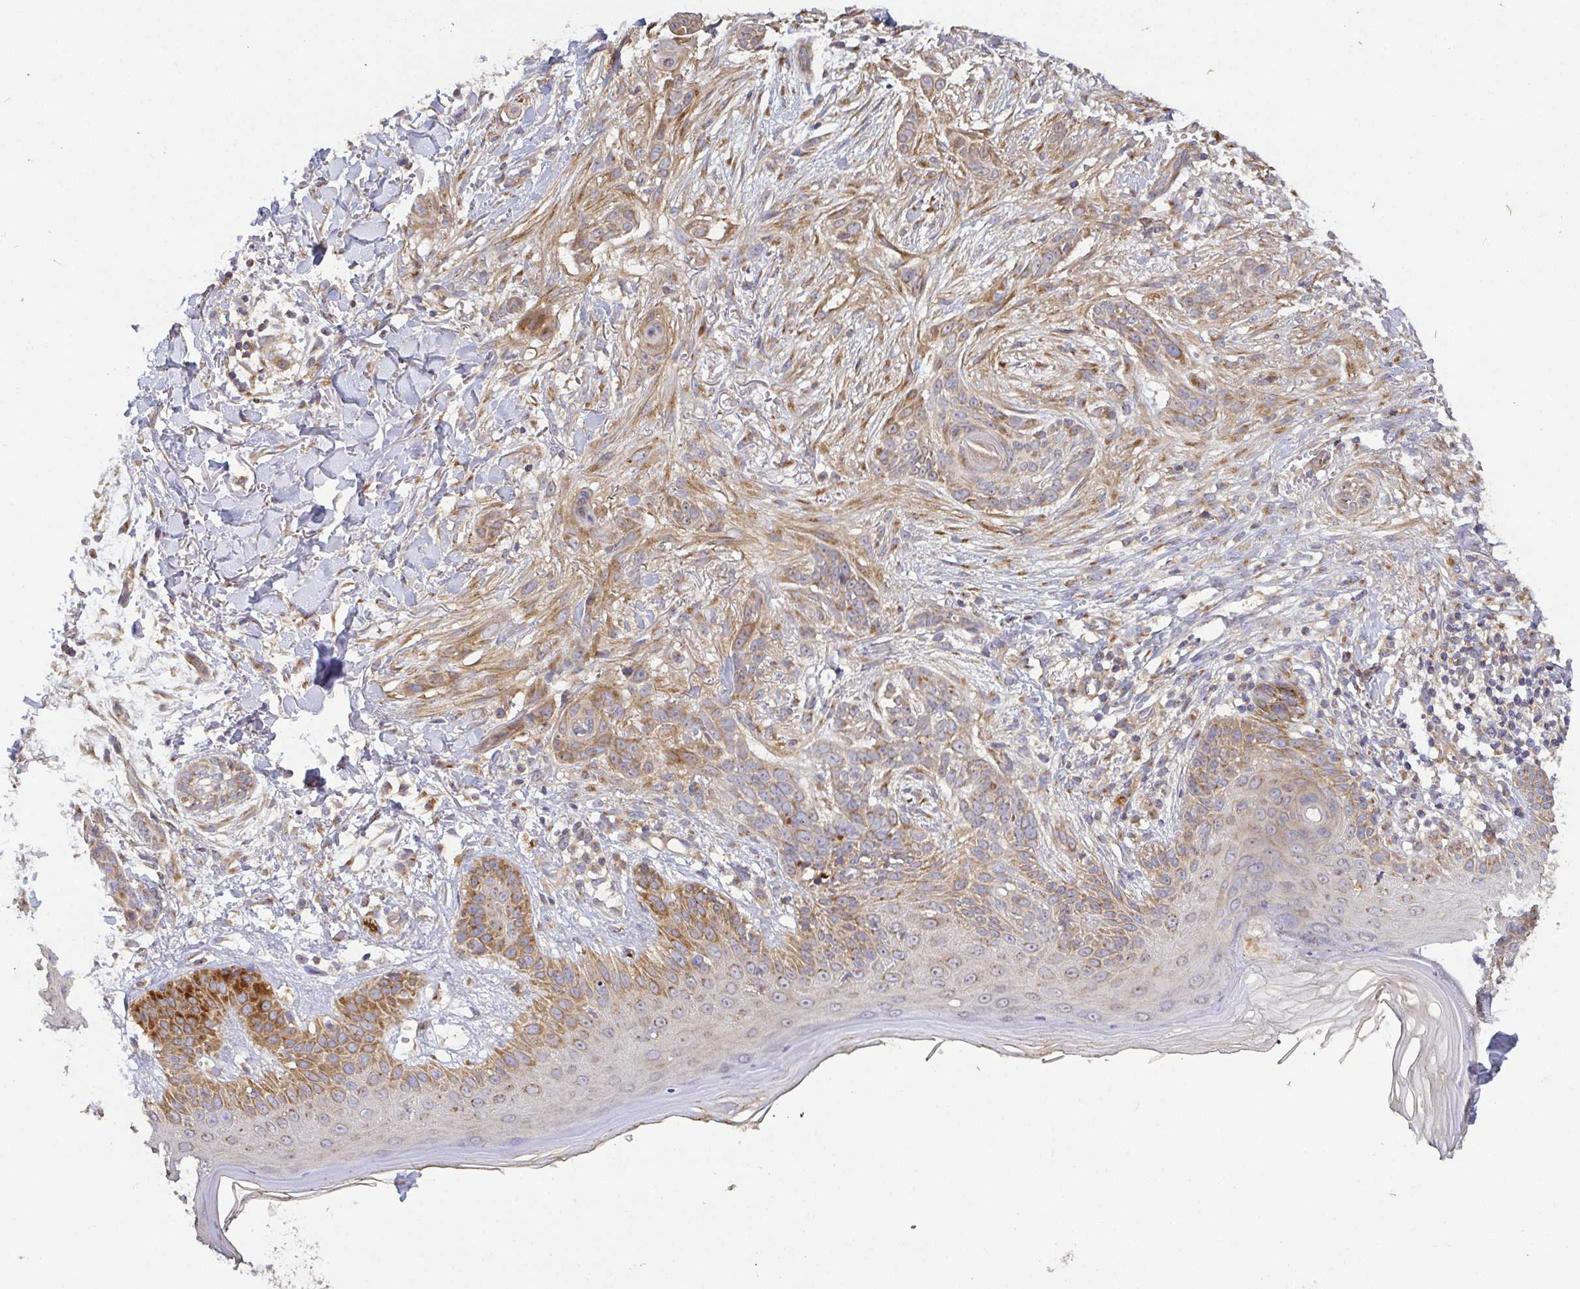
{"staining": {"intensity": "moderate", "quantity": "25%-75%", "location": "cytoplasmic/membranous"}, "tissue": "skin cancer", "cell_type": "Tumor cells", "image_type": "cancer", "snomed": [{"axis": "morphology", "description": "Basal cell carcinoma"}, {"axis": "morphology", "description": "BCC, high aggressive"}, {"axis": "topography", "description": "Skin"}], "caption": "Immunohistochemical staining of skin basal cell carcinoma demonstrates medium levels of moderate cytoplasmic/membranous protein expression in about 25%-75% of tumor cells.", "gene": "TM9SF4", "patient": {"sex": "male", "age": 64}}